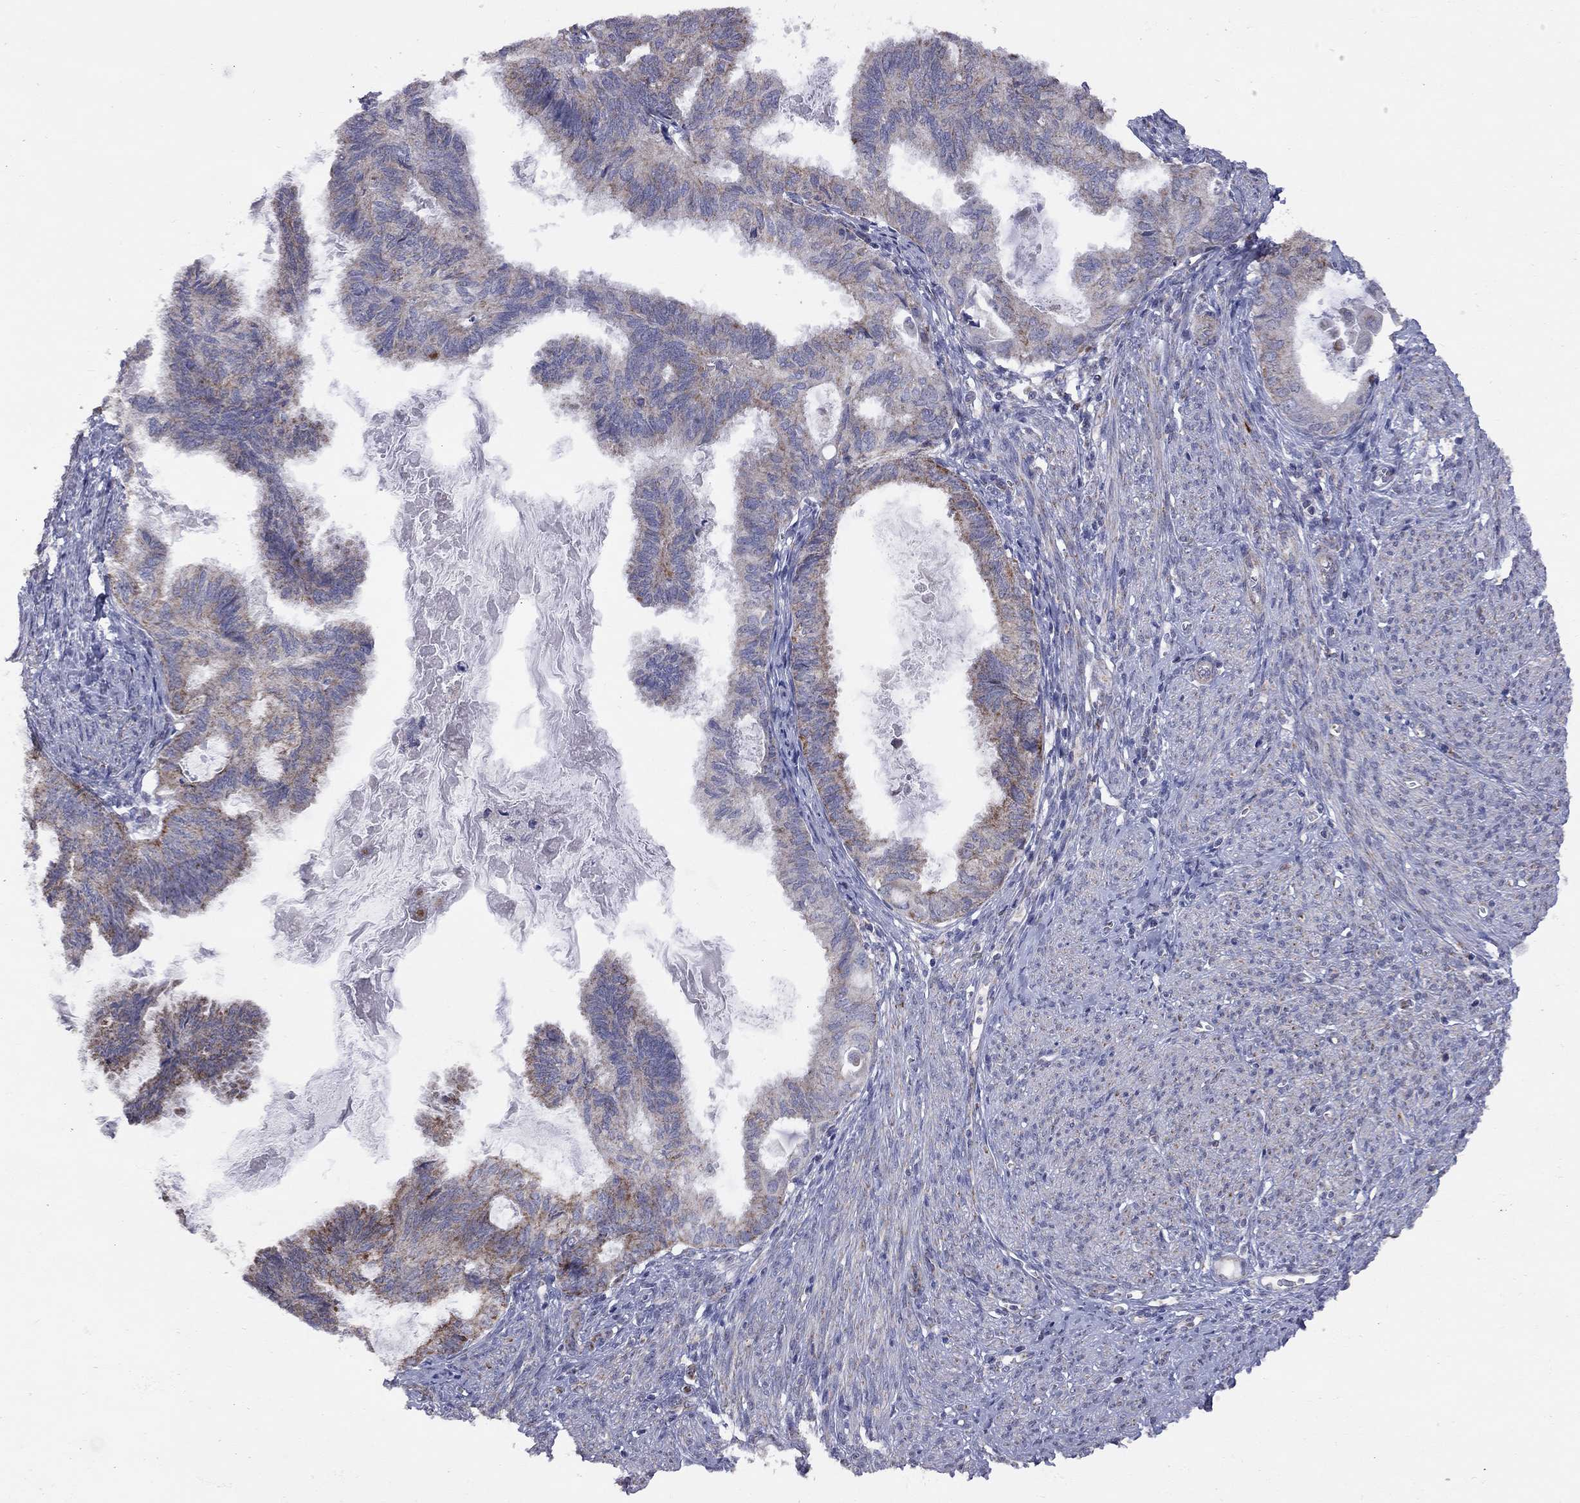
{"staining": {"intensity": "strong", "quantity": "25%-75%", "location": "cytoplasmic/membranous"}, "tissue": "endometrial cancer", "cell_type": "Tumor cells", "image_type": "cancer", "snomed": [{"axis": "morphology", "description": "Adenocarcinoma, NOS"}, {"axis": "topography", "description": "Endometrium"}], "caption": "Protein staining of endometrial cancer (adenocarcinoma) tissue displays strong cytoplasmic/membranous expression in approximately 25%-75% of tumor cells. Nuclei are stained in blue.", "gene": "NDUFB1", "patient": {"sex": "female", "age": 86}}